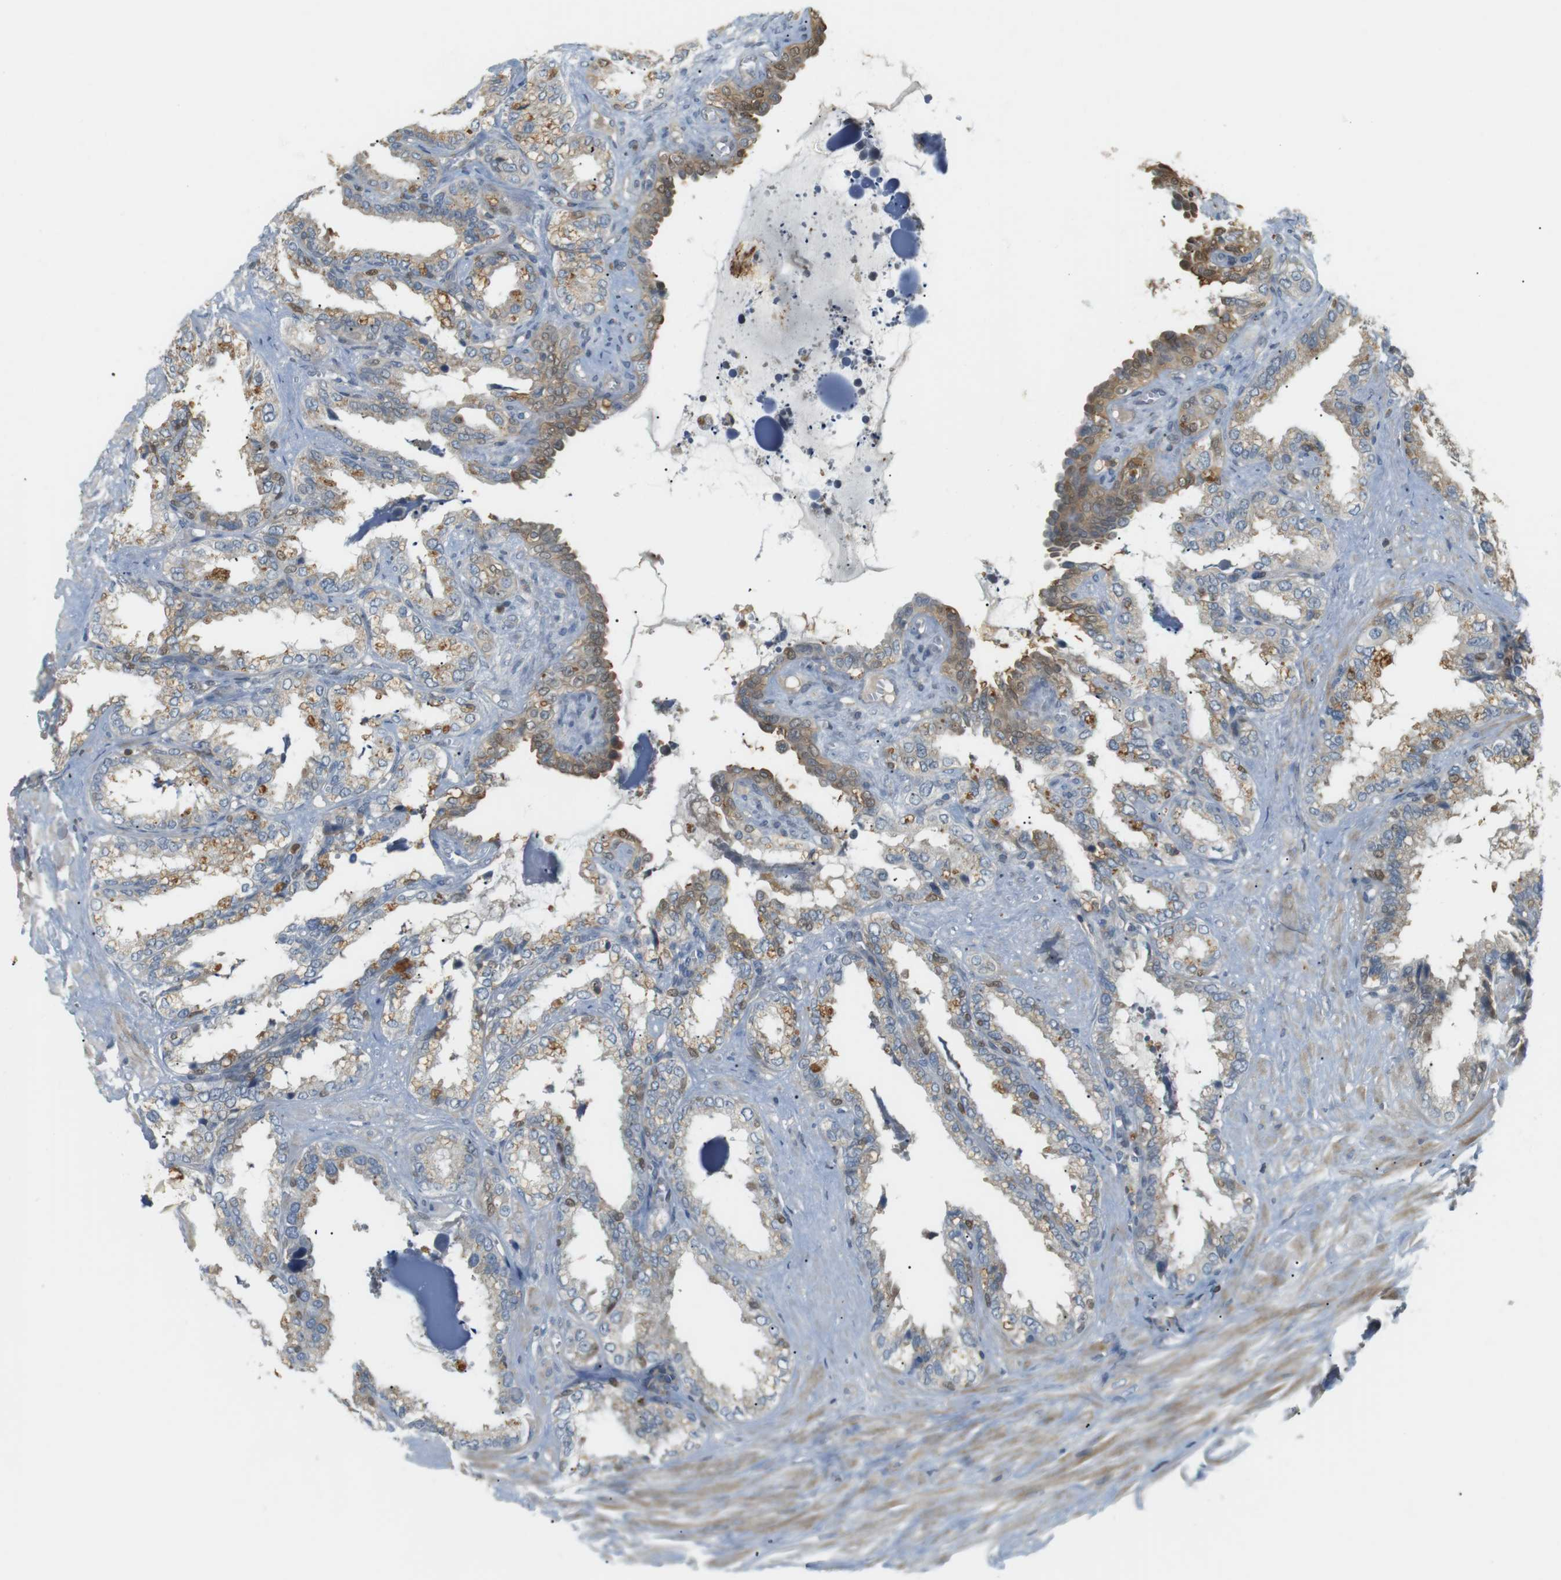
{"staining": {"intensity": "weak", "quantity": "25%-75%", "location": "cytoplasmic/membranous"}, "tissue": "seminal vesicle", "cell_type": "Glandular cells", "image_type": "normal", "snomed": [{"axis": "morphology", "description": "Normal tissue, NOS"}, {"axis": "topography", "description": "Seminal veicle"}], "caption": "Glandular cells show weak cytoplasmic/membranous staining in about 25%-75% of cells in benign seminal vesicle. (IHC, brightfield microscopy, high magnification).", "gene": "P2RY1", "patient": {"sex": "male", "age": 64}}